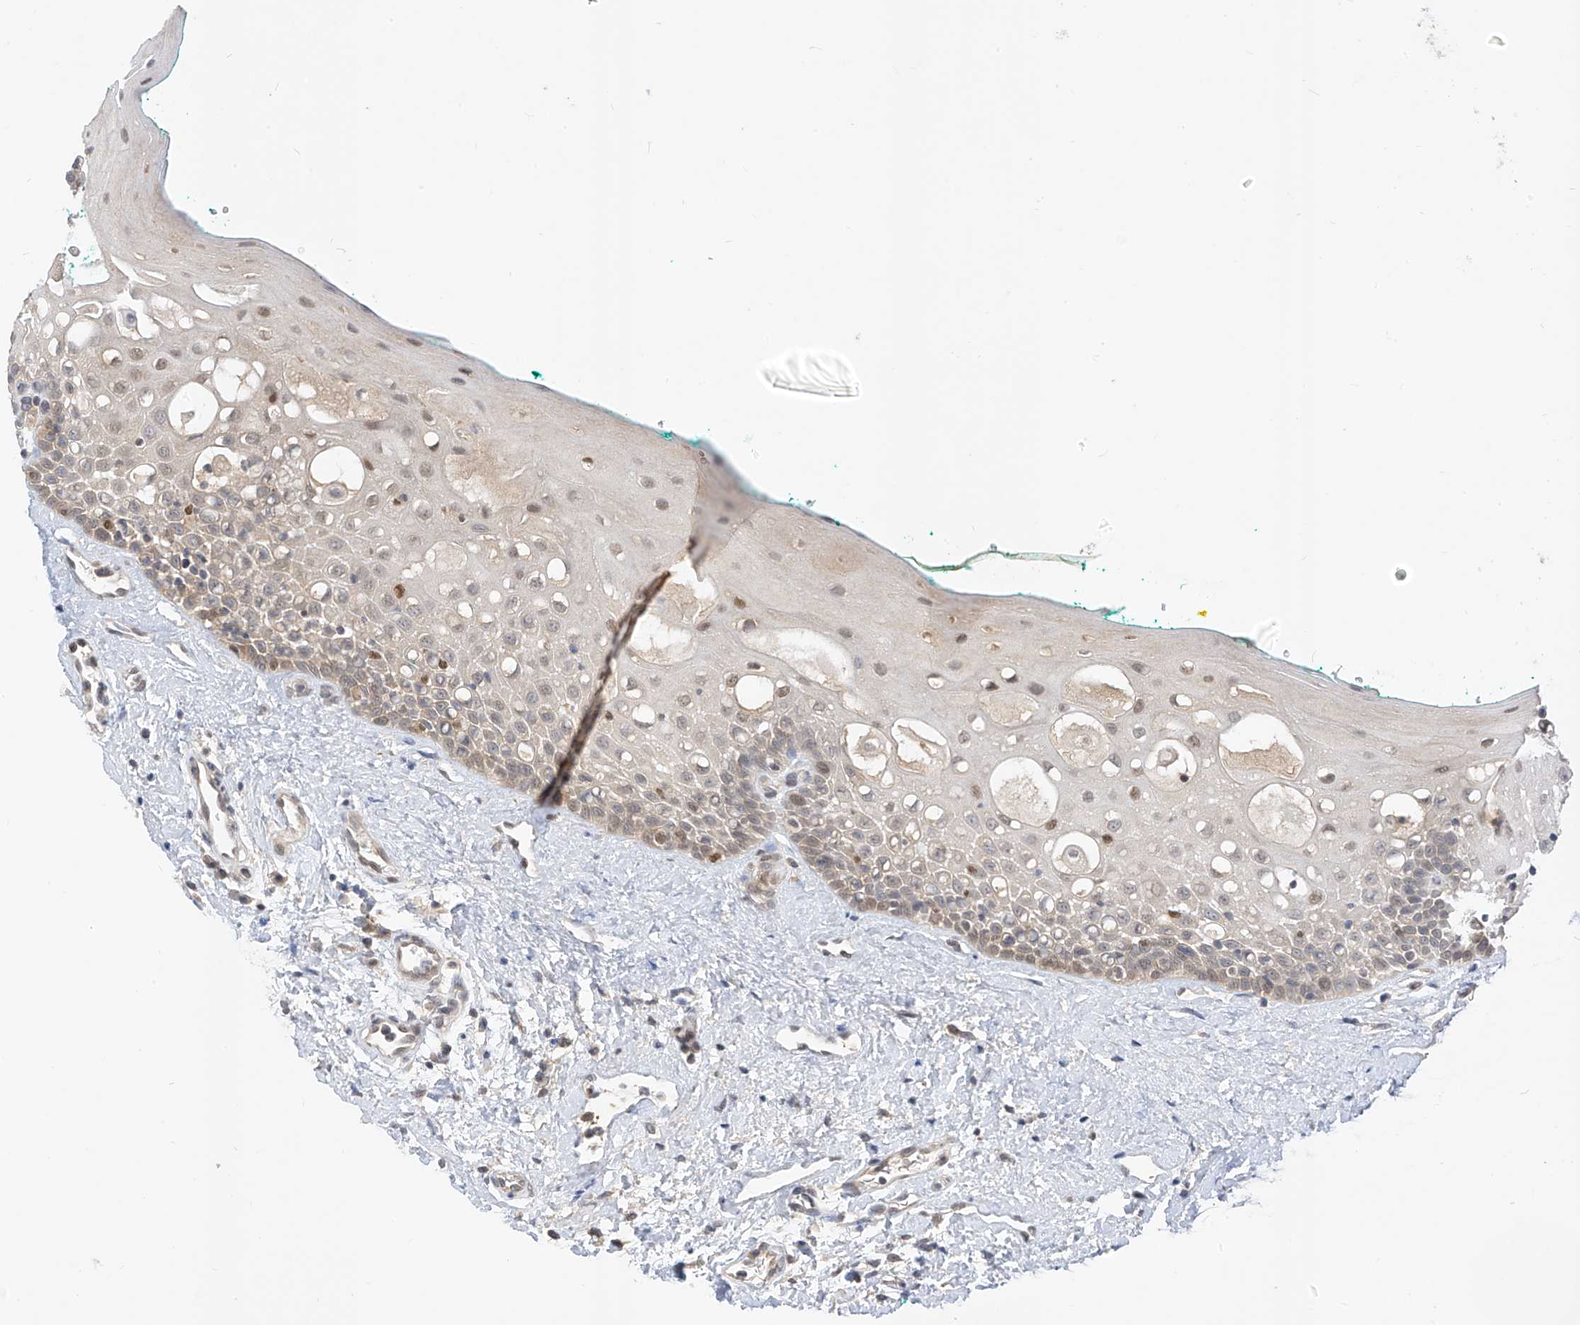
{"staining": {"intensity": "moderate", "quantity": "<25%", "location": "nuclear"}, "tissue": "oral mucosa", "cell_type": "Squamous epithelial cells", "image_type": "normal", "snomed": [{"axis": "morphology", "description": "Normal tissue, NOS"}, {"axis": "topography", "description": "Oral tissue"}], "caption": "The image shows staining of normal oral mucosa, revealing moderate nuclear protein staining (brown color) within squamous epithelial cells.", "gene": "MRTFA", "patient": {"sex": "female", "age": 70}}